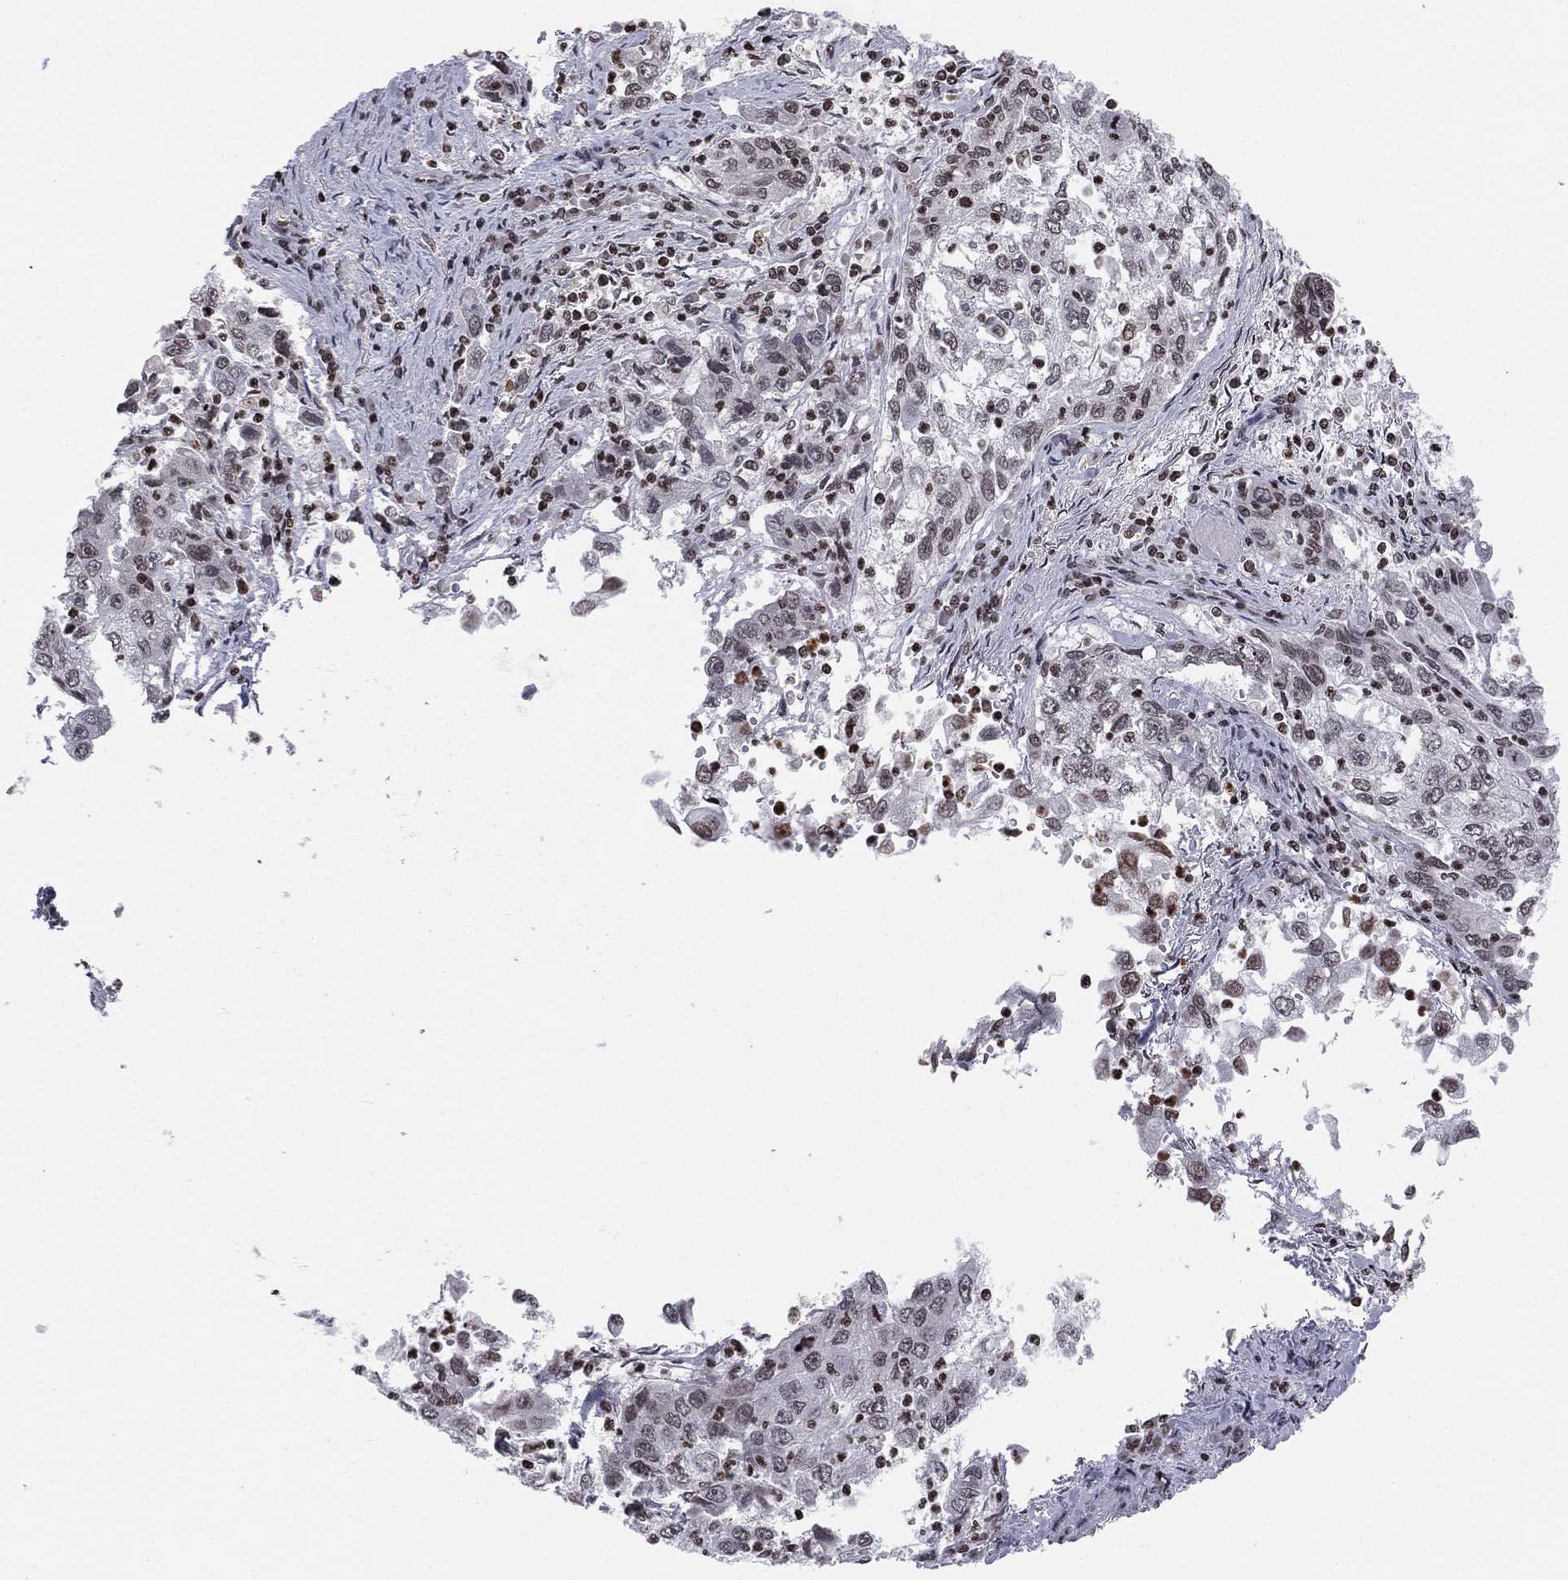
{"staining": {"intensity": "weak", "quantity": "<25%", "location": "nuclear"}, "tissue": "cervical cancer", "cell_type": "Tumor cells", "image_type": "cancer", "snomed": [{"axis": "morphology", "description": "Squamous cell carcinoma, NOS"}, {"axis": "topography", "description": "Cervix"}], "caption": "This is a micrograph of immunohistochemistry staining of cervical squamous cell carcinoma, which shows no staining in tumor cells.", "gene": "RFX7", "patient": {"sex": "female", "age": 36}}